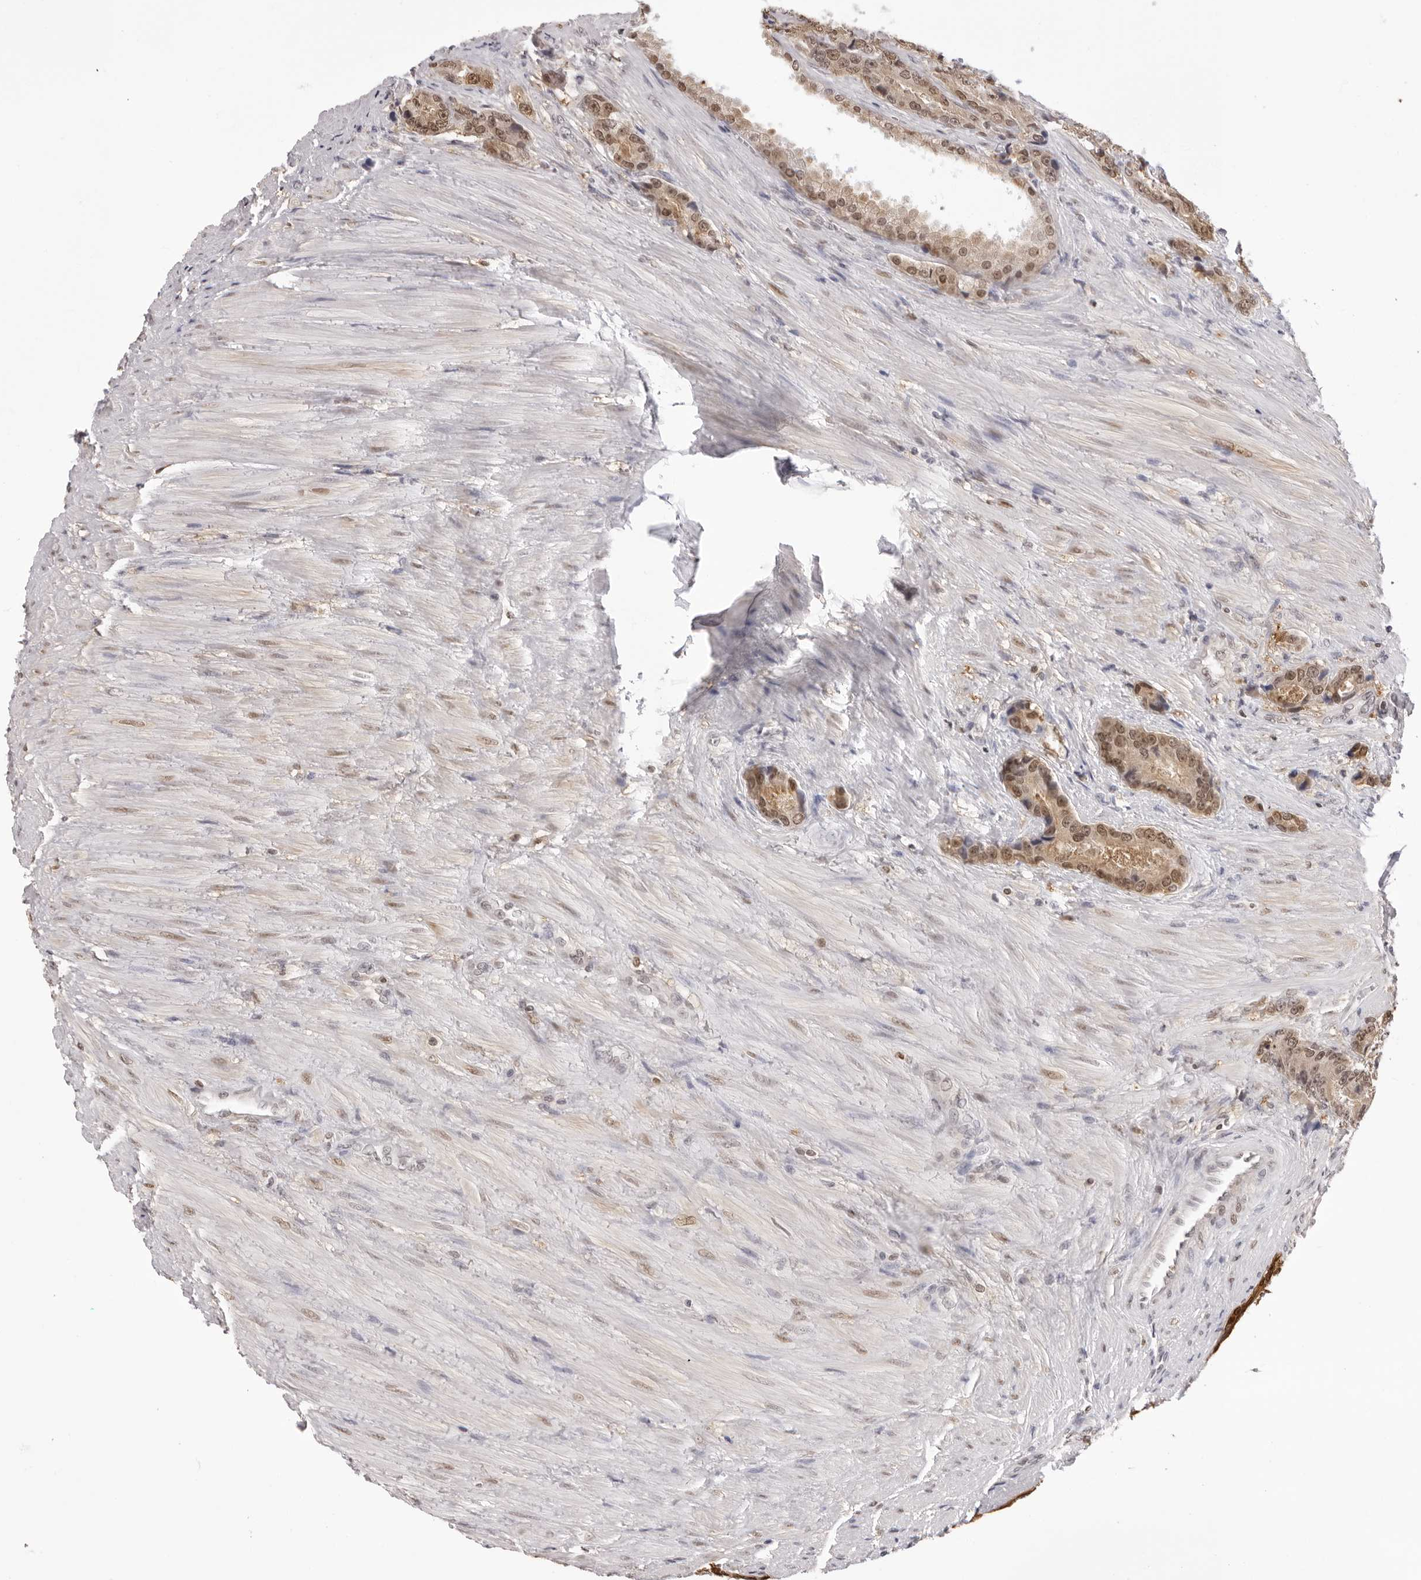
{"staining": {"intensity": "moderate", "quantity": ">75%", "location": "cytoplasmic/membranous,nuclear"}, "tissue": "prostate cancer", "cell_type": "Tumor cells", "image_type": "cancer", "snomed": [{"axis": "morphology", "description": "Adenocarcinoma, High grade"}, {"axis": "topography", "description": "Prostate"}], "caption": "IHC (DAB (3,3'-diaminobenzidine)) staining of human high-grade adenocarcinoma (prostate) displays moderate cytoplasmic/membranous and nuclear protein staining in about >75% of tumor cells. (brown staining indicates protein expression, while blue staining denotes nuclei).", "gene": "HSPA4", "patient": {"sex": "male", "age": 60}}